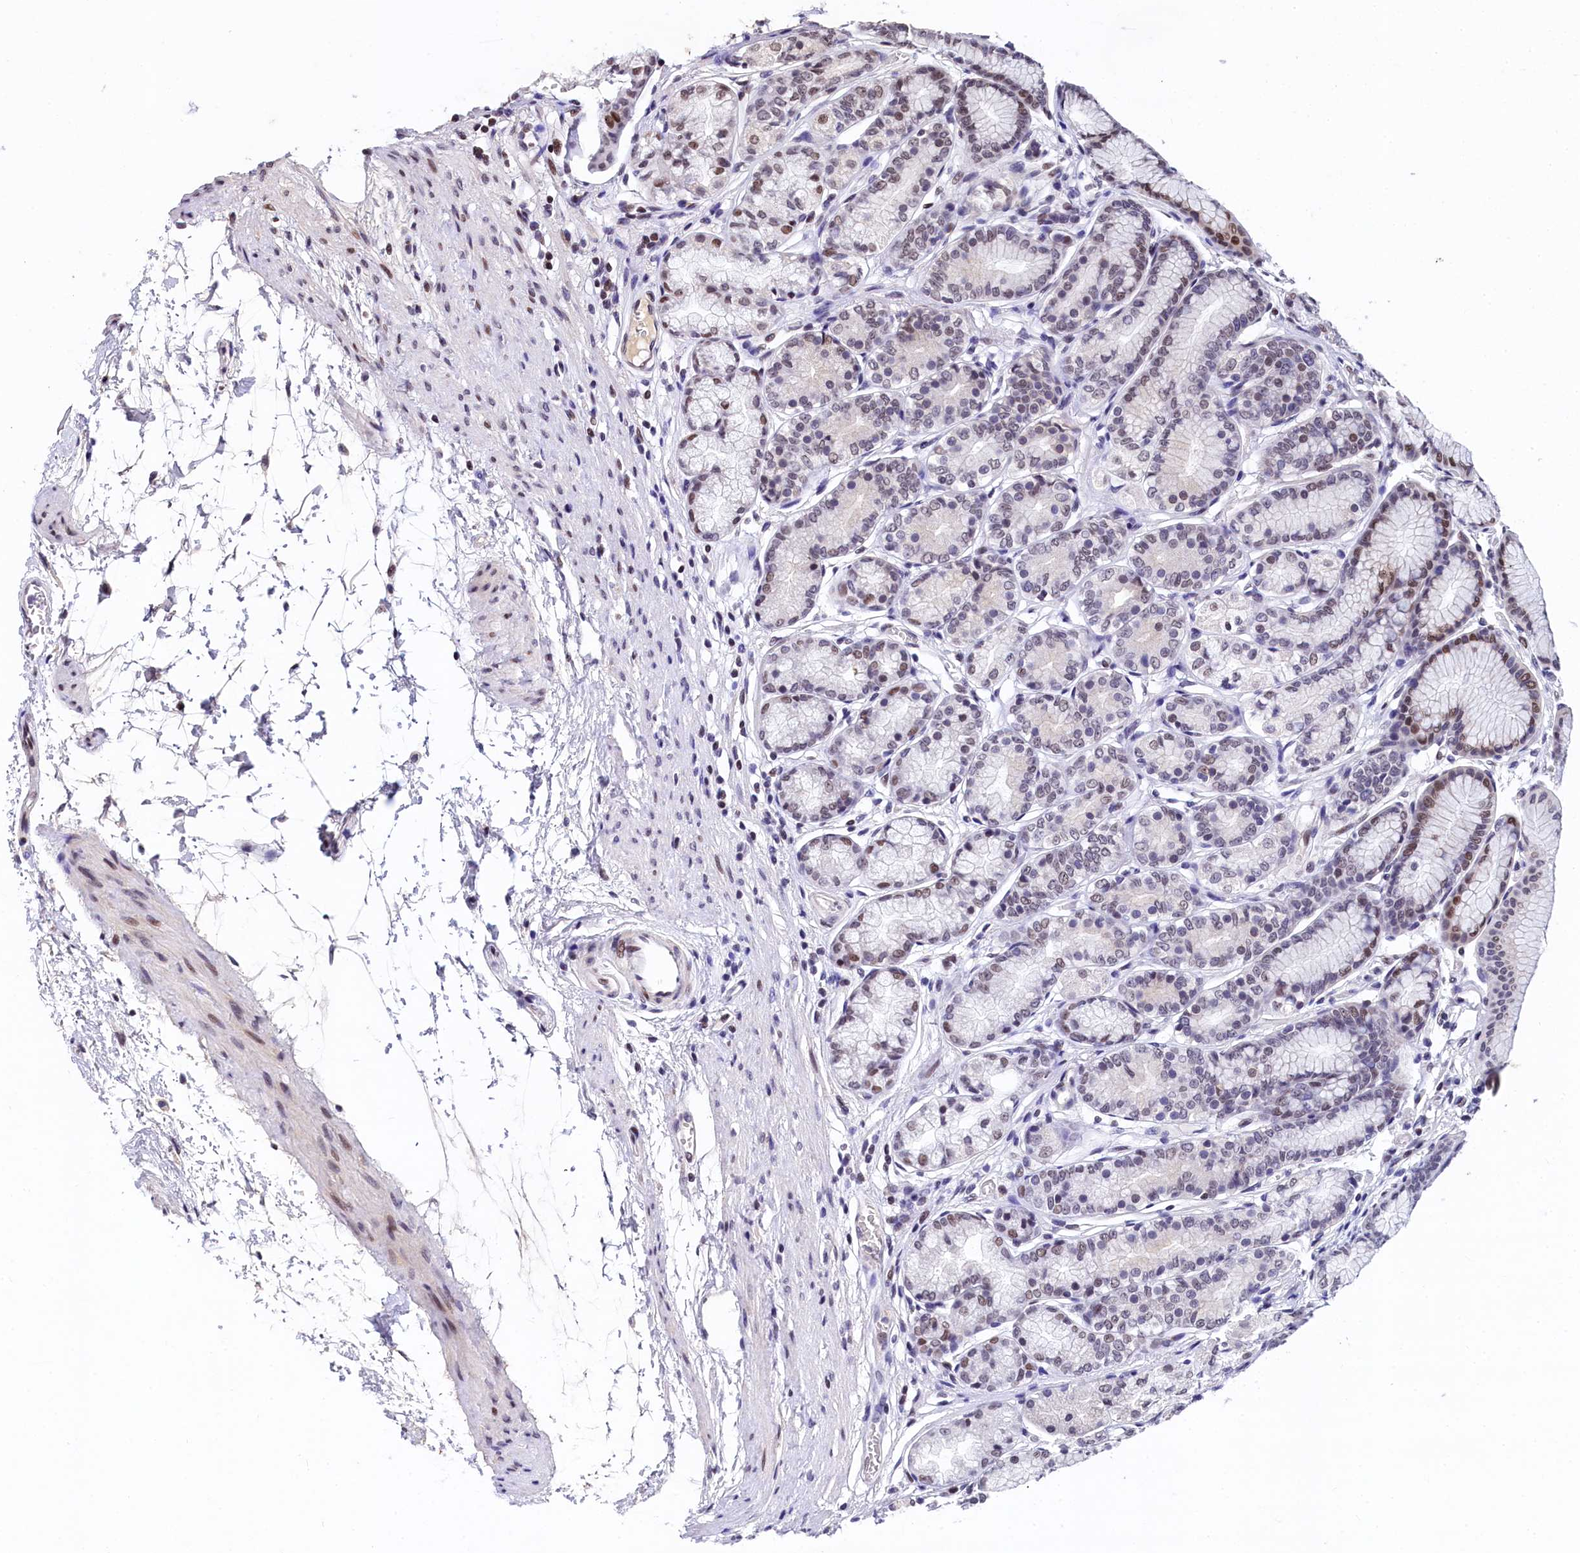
{"staining": {"intensity": "moderate", "quantity": "25%-75%", "location": "nuclear"}, "tissue": "stomach", "cell_type": "Glandular cells", "image_type": "normal", "snomed": [{"axis": "morphology", "description": "Normal tissue, NOS"}, {"axis": "morphology", "description": "Adenocarcinoma, NOS"}, {"axis": "morphology", "description": "Adenocarcinoma, High grade"}, {"axis": "topography", "description": "Stomach, upper"}, {"axis": "topography", "description": "Stomach"}], "caption": "Immunohistochemical staining of unremarkable human stomach displays moderate nuclear protein expression in about 25%-75% of glandular cells. Nuclei are stained in blue.", "gene": "FAM217B", "patient": {"sex": "female", "age": 65}}